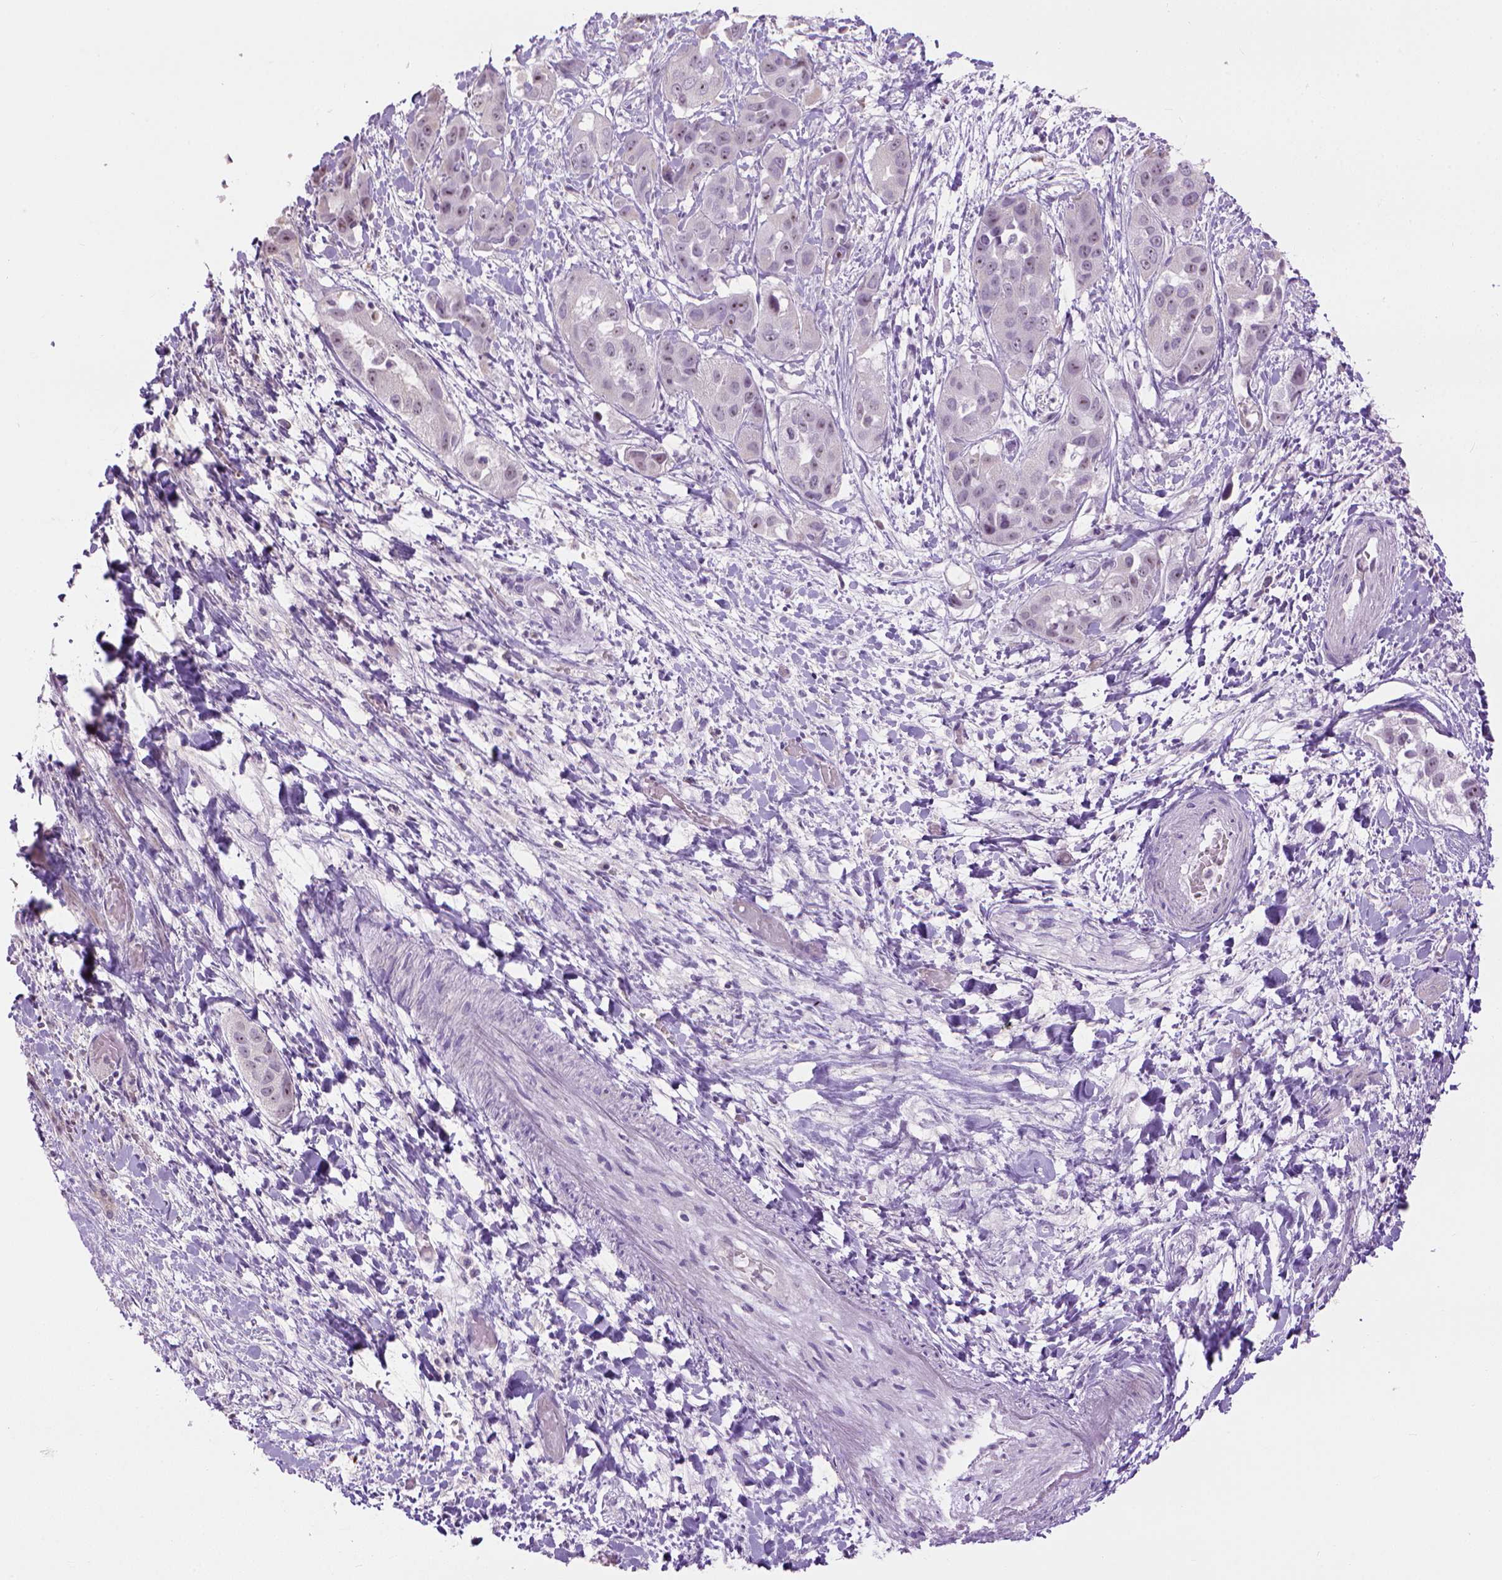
{"staining": {"intensity": "weak", "quantity": "<25%", "location": "nuclear"}, "tissue": "liver cancer", "cell_type": "Tumor cells", "image_type": "cancer", "snomed": [{"axis": "morphology", "description": "Cholangiocarcinoma"}, {"axis": "topography", "description": "Liver"}], "caption": "This is a micrograph of immunohistochemistry staining of liver cancer, which shows no expression in tumor cells.", "gene": "UTP4", "patient": {"sex": "female", "age": 52}}